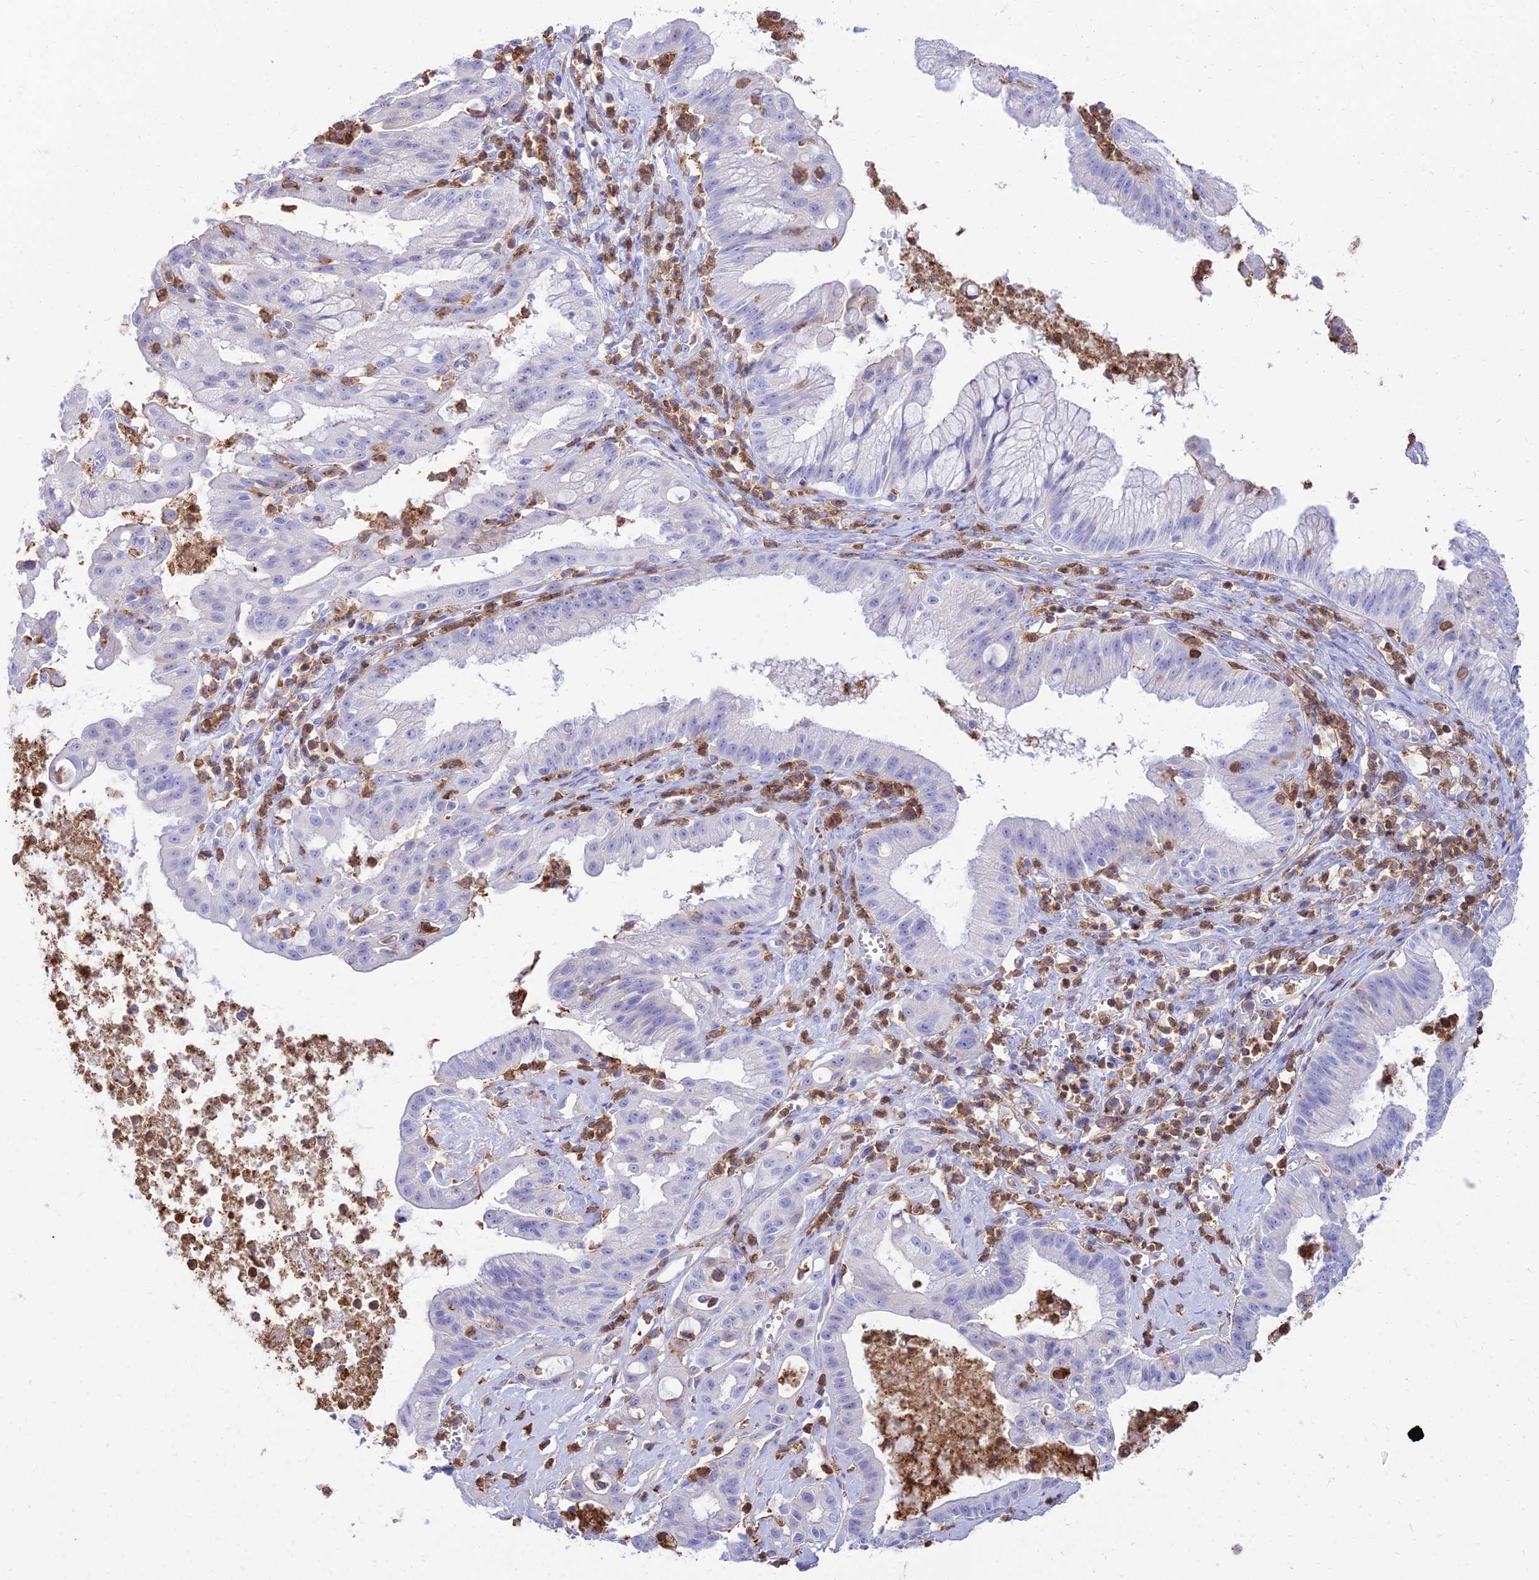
{"staining": {"intensity": "negative", "quantity": "none", "location": "none"}, "tissue": "ovarian cancer", "cell_type": "Tumor cells", "image_type": "cancer", "snomed": [{"axis": "morphology", "description": "Cystadenocarcinoma, mucinous, NOS"}, {"axis": "topography", "description": "Ovary"}], "caption": "Tumor cells are negative for brown protein staining in ovarian cancer. (Brightfield microscopy of DAB IHC at high magnification).", "gene": "SREK1IP1", "patient": {"sex": "female", "age": 70}}